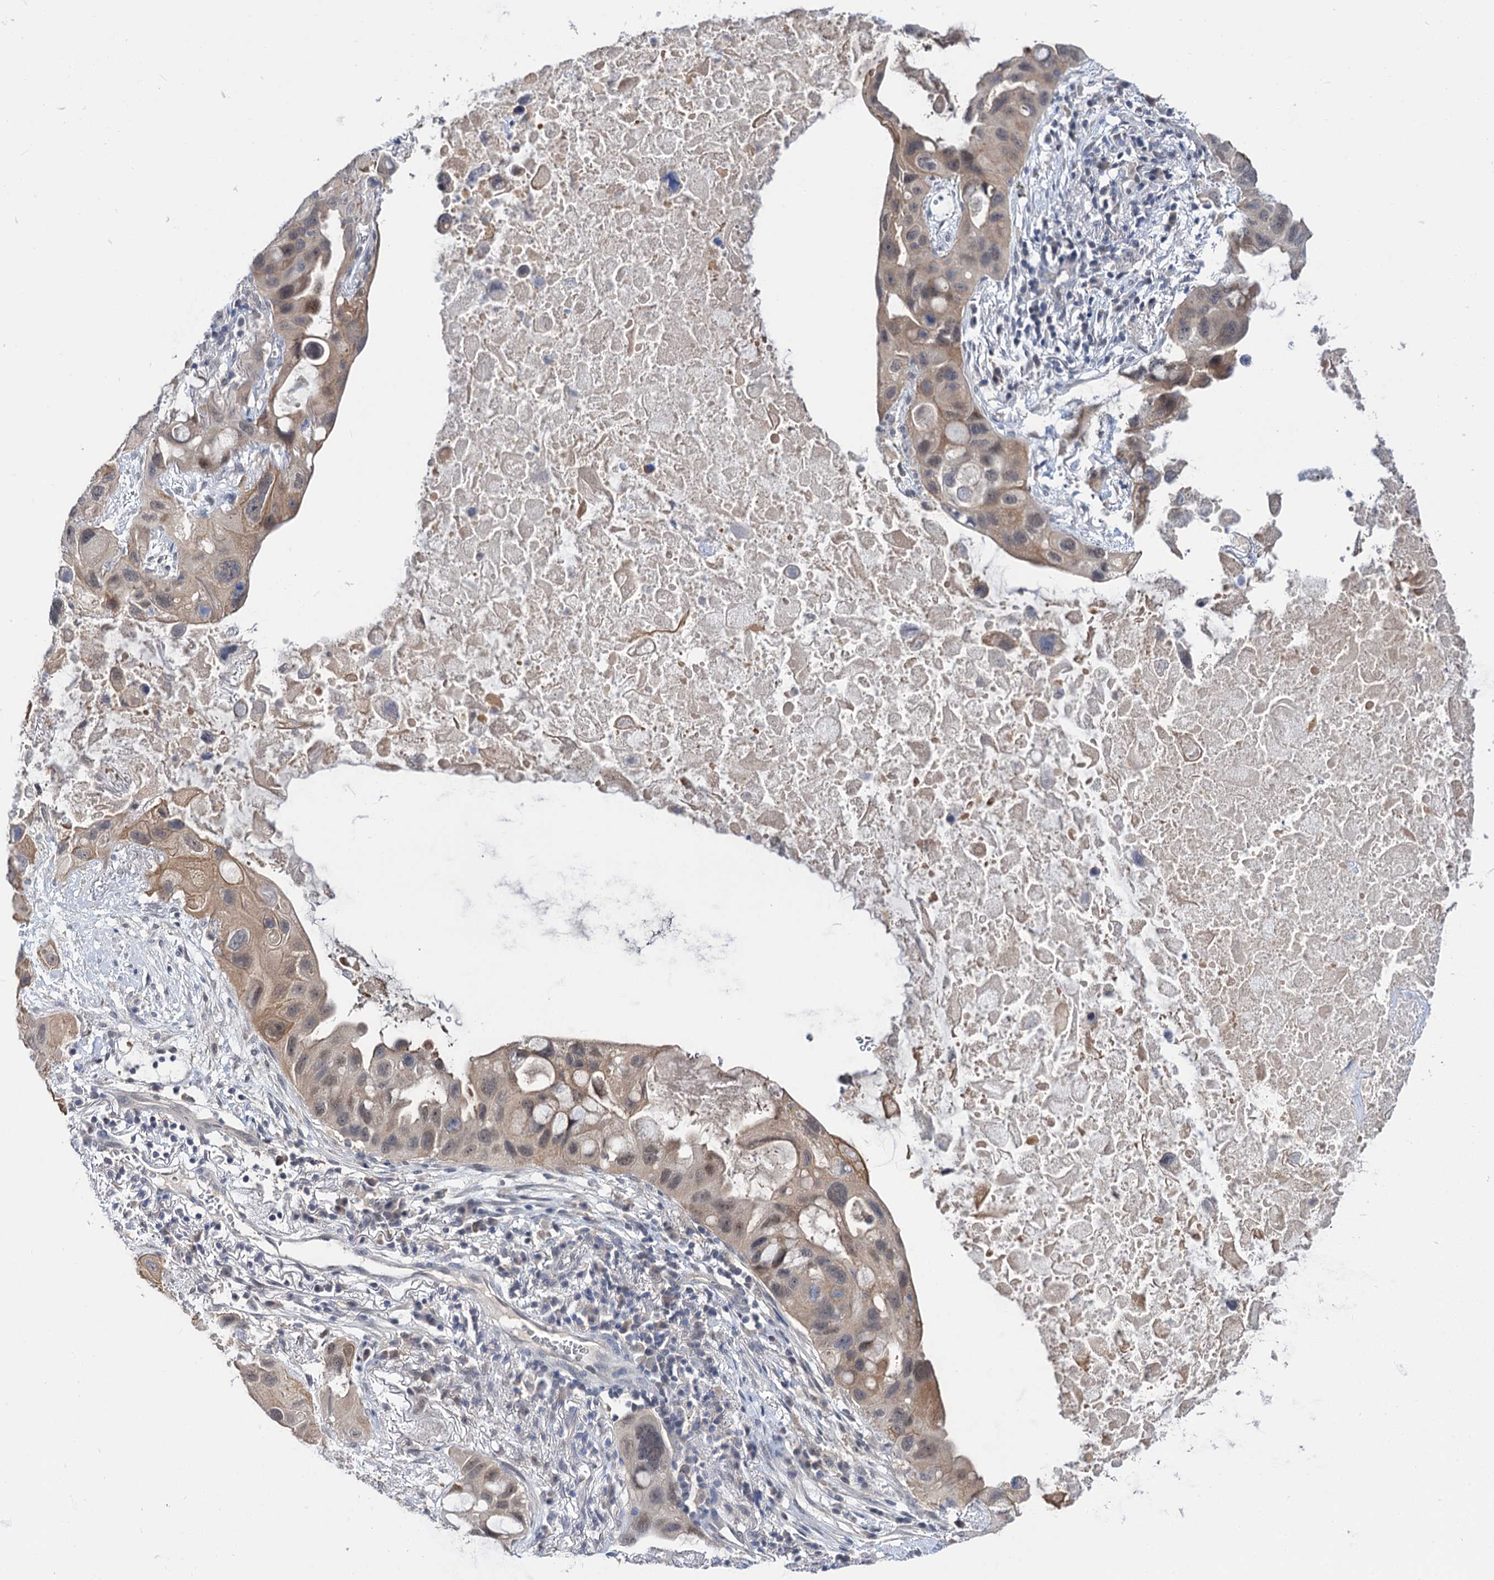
{"staining": {"intensity": "weak", "quantity": ">75%", "location": "cytoplasmic/membranous,nuclear"}, "tissue": "lung cancer", "cell_type": "Tumor cells", "image_type": "cancer", "snomed": [{"axis": "morphology", "description": "Squamous cell carcinoma, NOS"}, {"axis": "topography", "description": "Lung"}], "caption": "A high-resolution histopathology image shows IHC staining of squamous cell carcinoma (lung), which demonstrates weak cytoplasmic/membranous and nuclear expression in about >75% of tumor cells. The staining is performed using DAB (3,3'-diaminobenzidine) brown chromogen to label protein expression. The nuclei are counter-stained blue using hematoxylin.", "gene": "NEK10", "patient": {"sex": "female", "age": 73}}